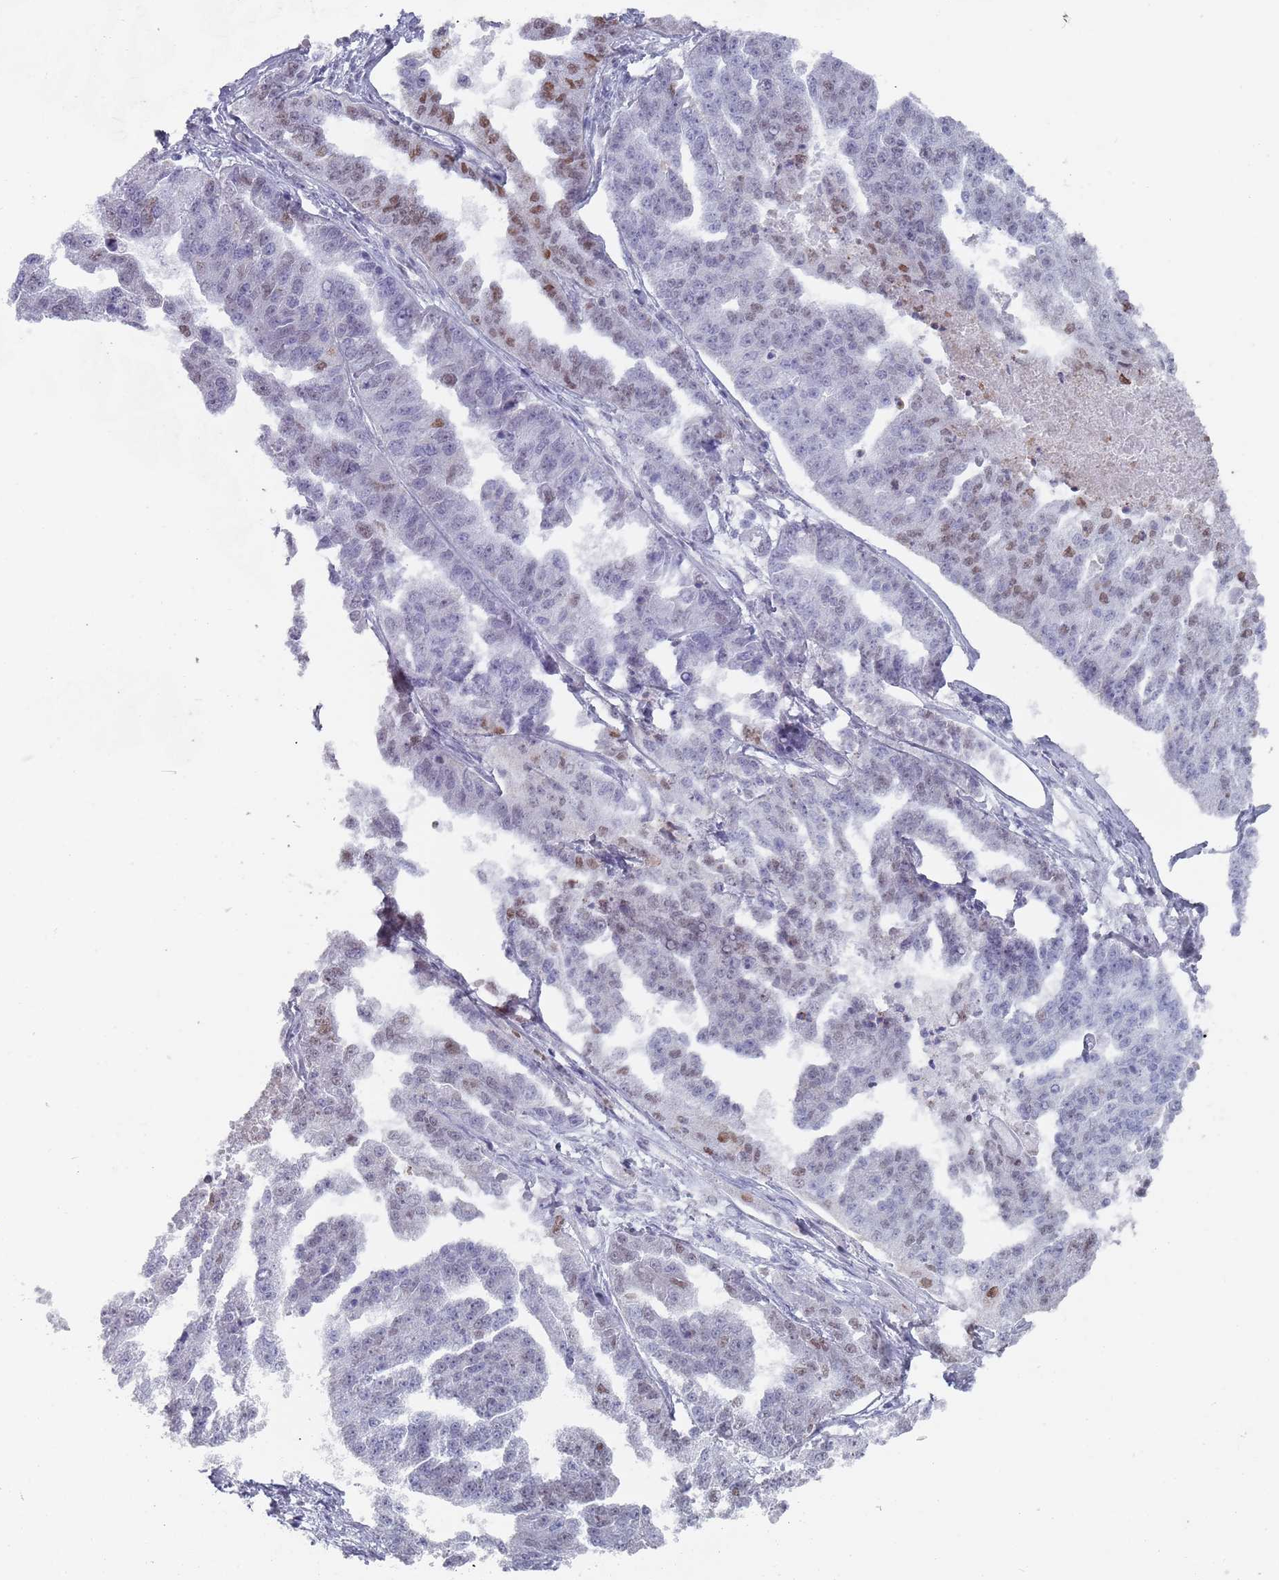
{"staining": {"intensity": "weak", "quantity": "<25%", "location": "nuclear"}, "tissue": "ovarian cancer", "cell_type": "Tumor cells", "image_type": "cancer", "snomed": [{"axis": "morphology", "description": "Cystadenocarcinoma, serous, NOS"}, {"axis": "topography", "description": "Ovary"}], "caption": "Human serous cystadenocarcinoma (ovarian) stained for a protein using IHC demonstrates no expression in tumor cells.", "gene": "MFSD12", "patient": {"sex": "female", "age": 58}}